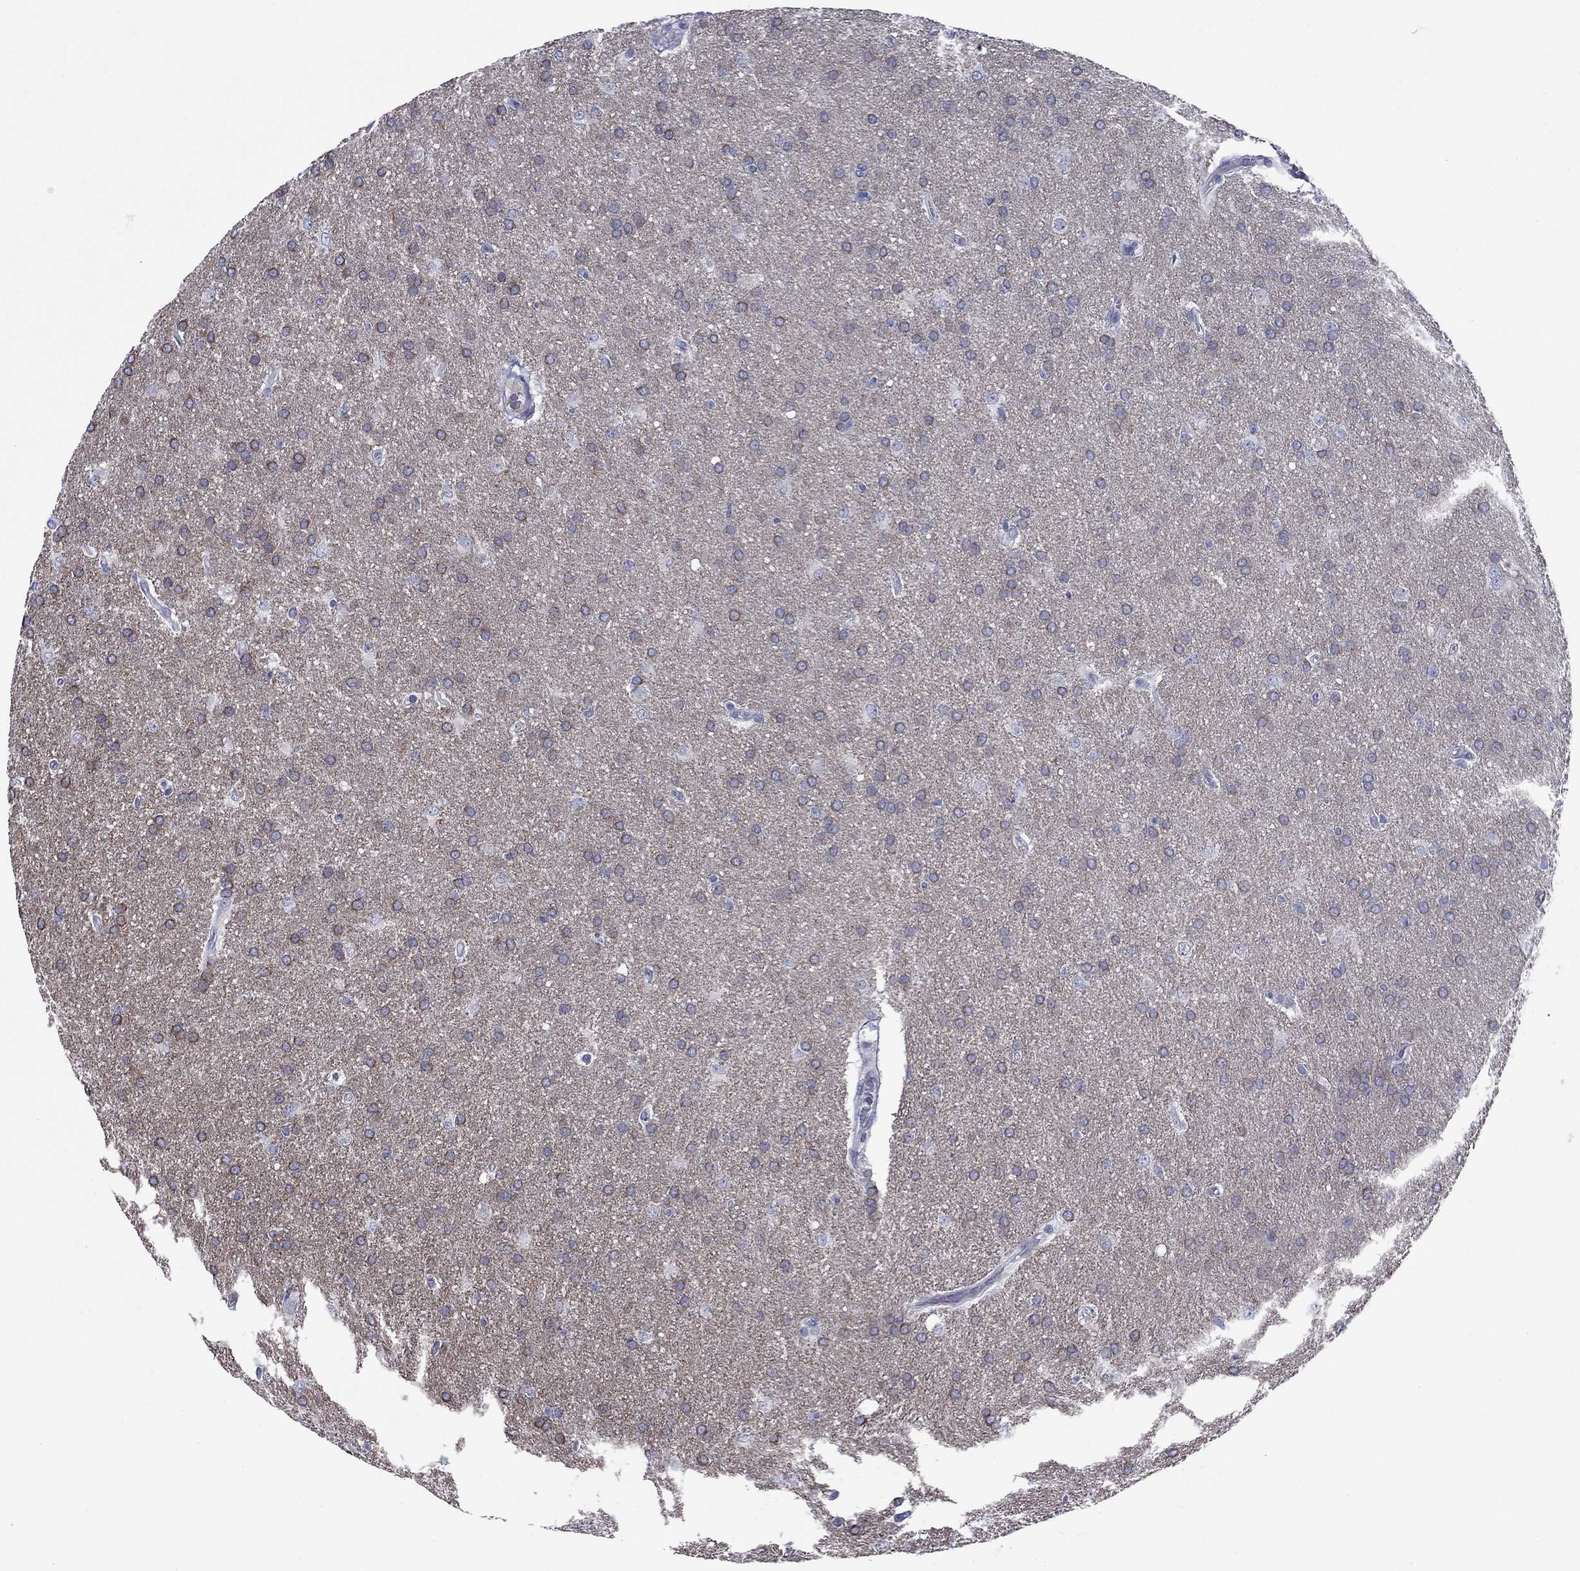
{"staining": {"intensity": "moderate", "quantity": "<25%", "location": "cytoplasmic/membranous"}, "tissue": "glioma", "cell_type": "Tumor cells", "image_type": "cancer", "snomed": [{"axis": "morphology", "description": "Glioma, malignant, Low grade"}, {"axis": "topography", "description": "Brain"}], "caption": "DAB immunohistochemical staining of glioma displays moderate cytoplasmic/membranous protein positivity in about <25% of tumor cells.", "gene": "UNC119B", "patient": {"sex": "female", "age": 32}}